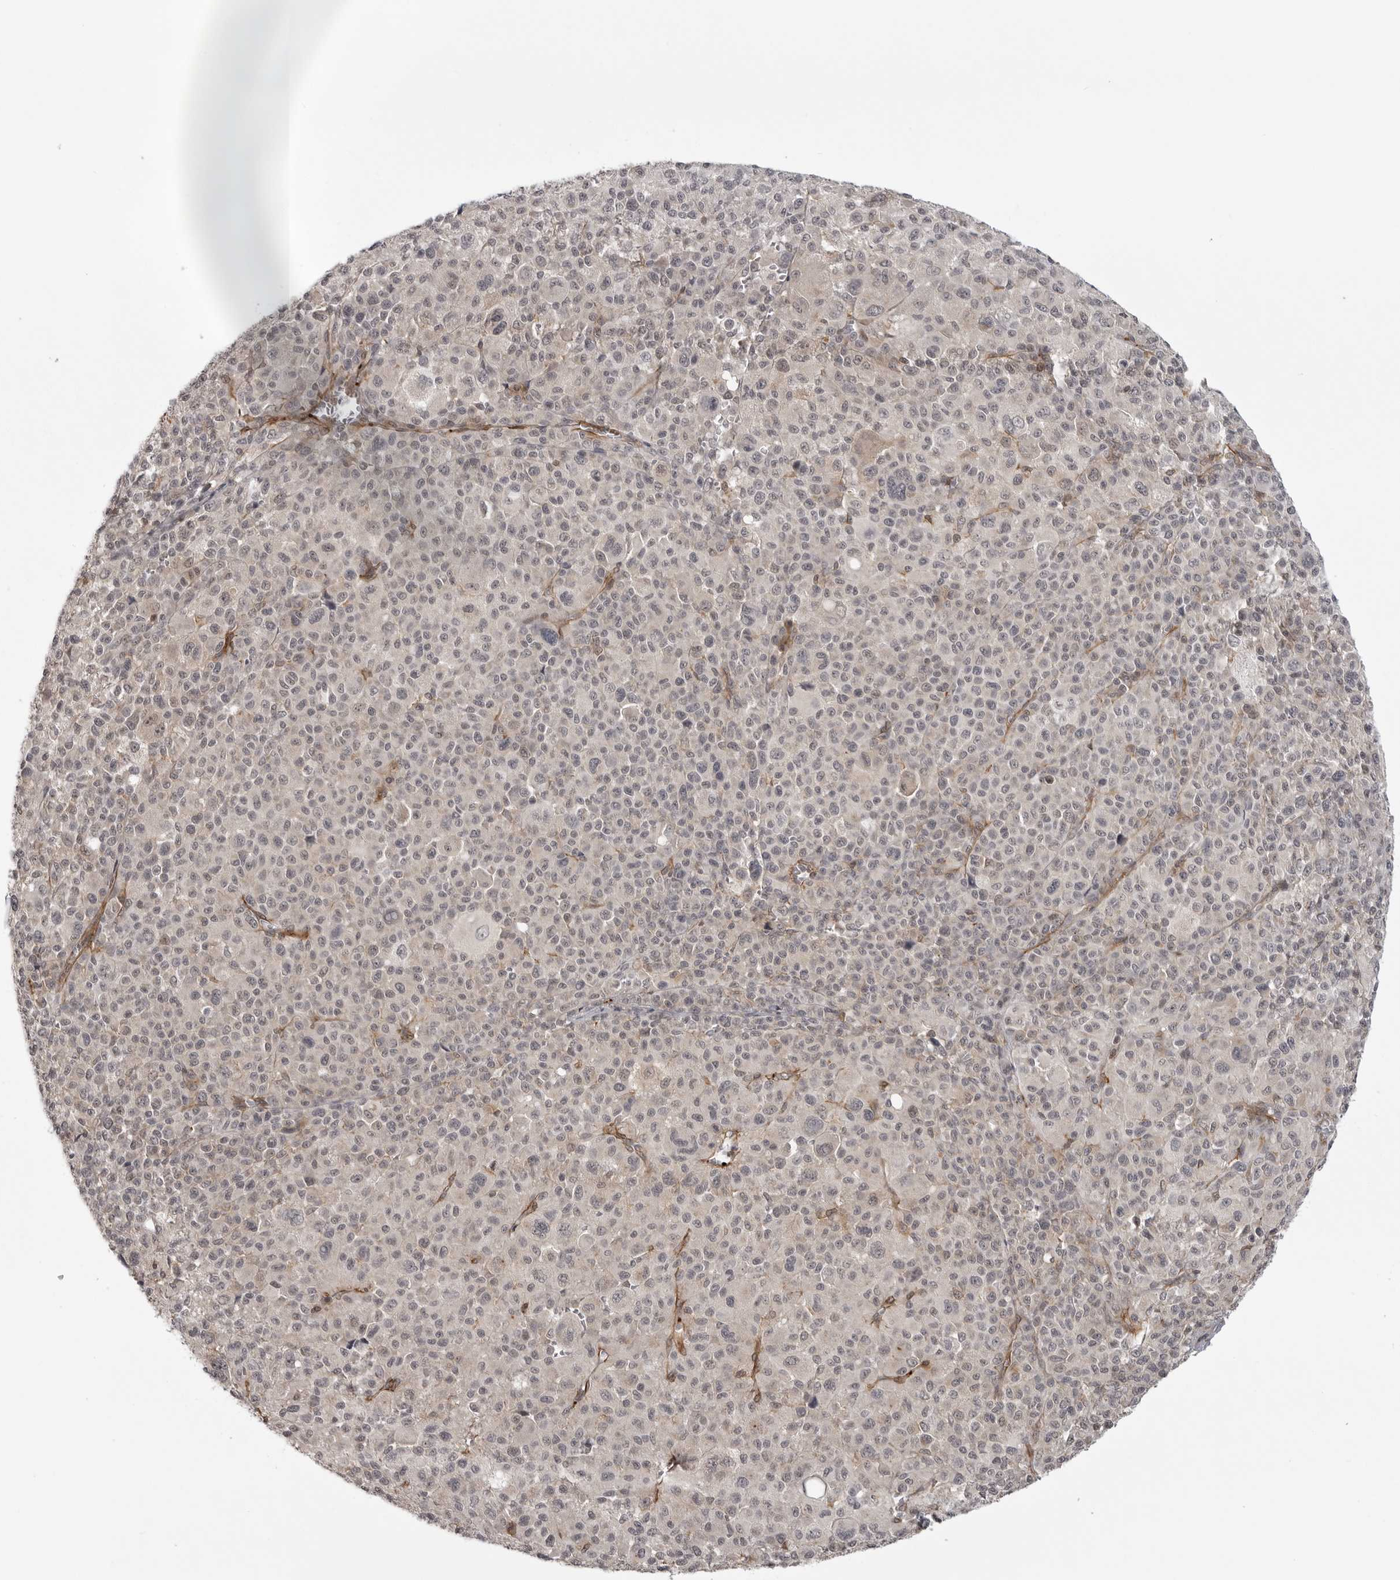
{"staining": {"intensity": "negative", "quantity": "none", "location": "none"}, "tissue": "melanoma", "cell_type": "Tumor cells", "image_type": "cancer", "snomed": [{"axis": "morphology", "description": "Malignant melanoma, Metastatic site"}, {"axis": "topography", "description": "Skin"}], "caption": "Protein analysis of melanoma reveals no significant staining in tumor cells.", "gene": "TUT4", "patient": {"sex": "female", "age": 74}}